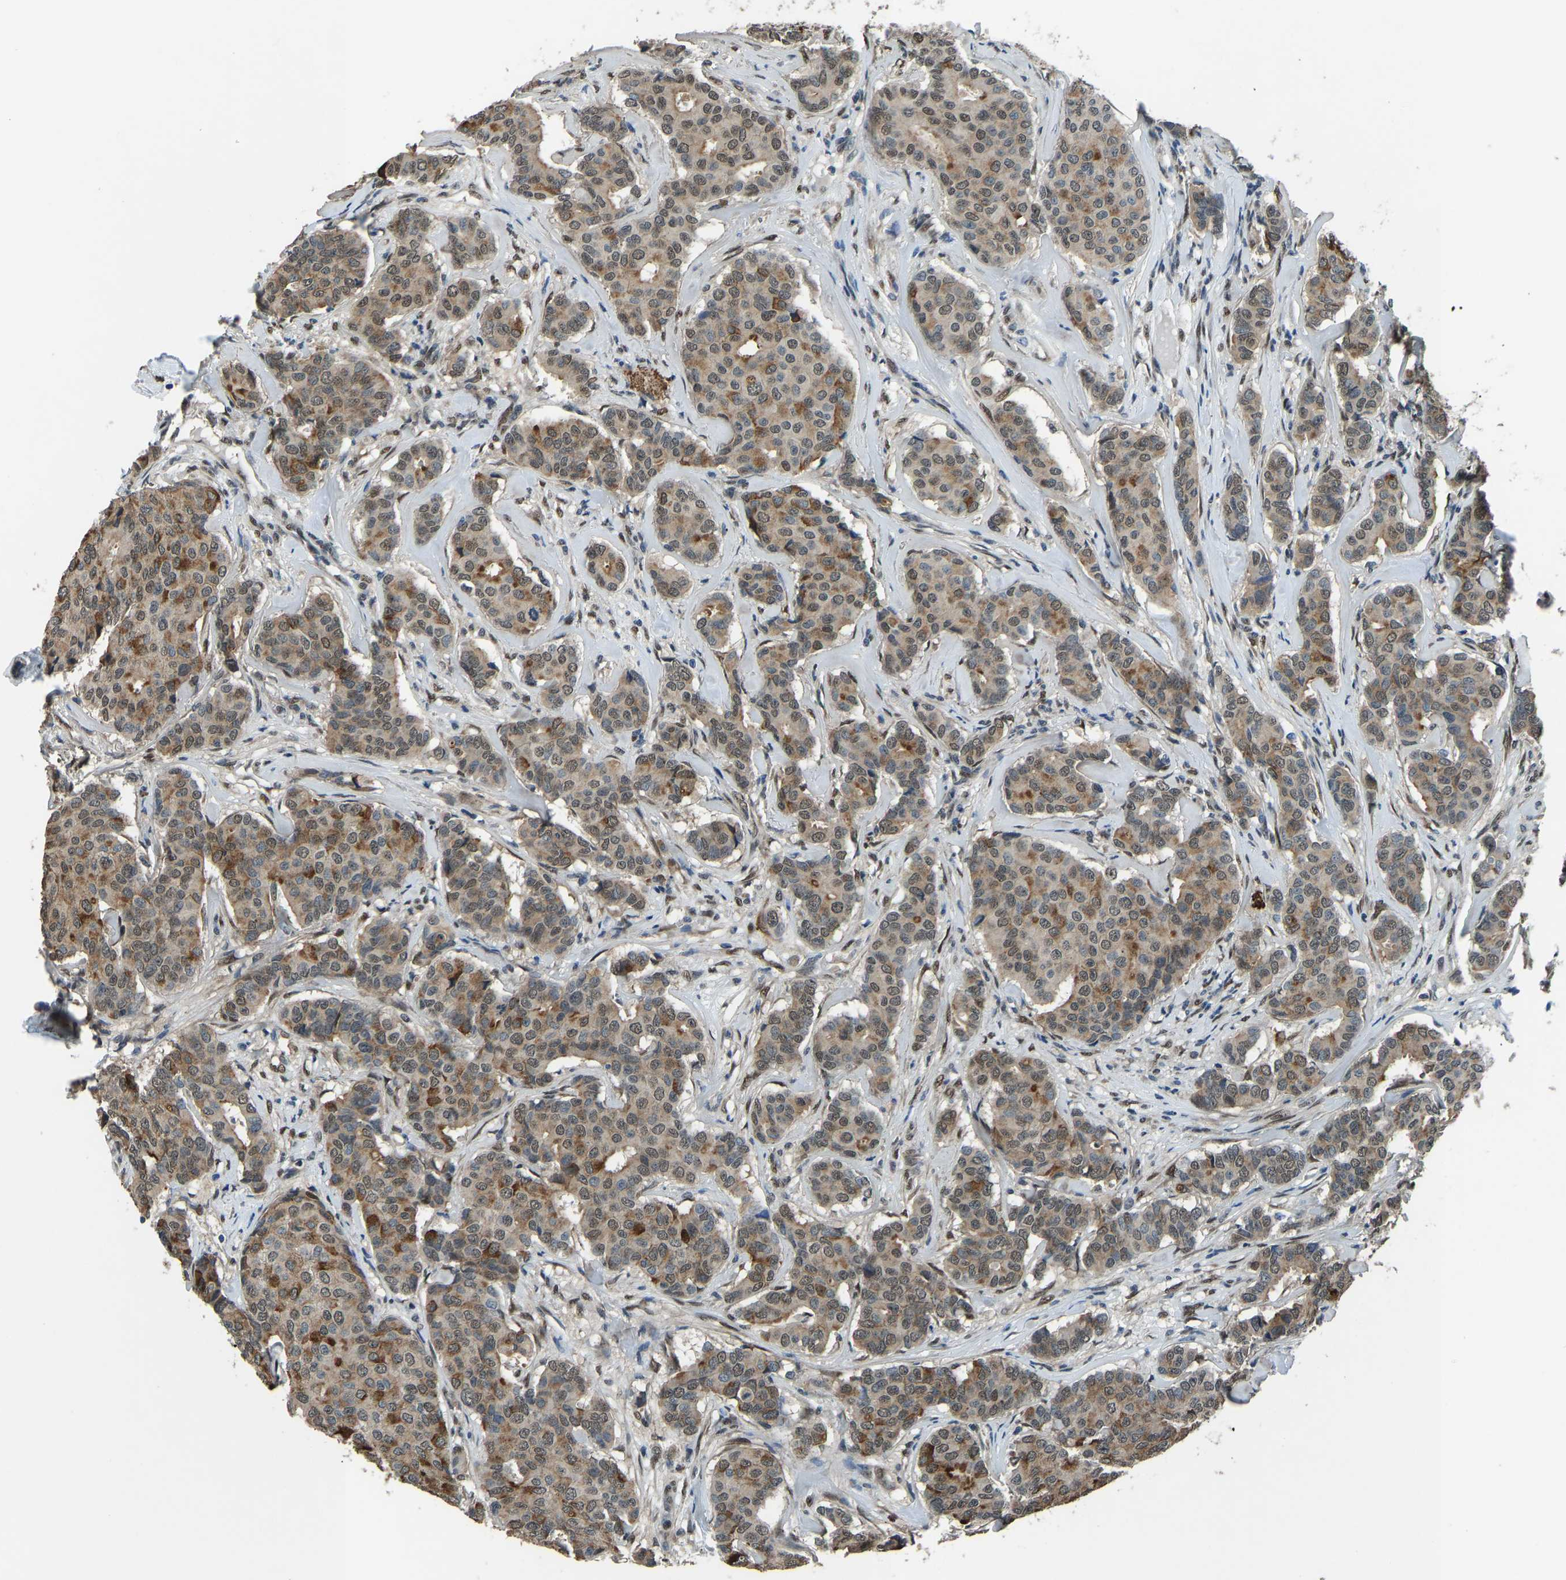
{"staining": {"intensity": "moderate", "quantity": ">75%", "location": "cytoplasmic/membranous,nuclear"}, "tissue": "breast cancer", "cell_type": "Tumor cells", "image_type": "cancer", "snomed": [{"axis": "morphology", "description": "Duct carcinoma"}, {"axis": "topography", "description": "Breast"}], "caption": "Human breast cancer stained for a protein (brown) shows moderate cytoplasmic/membranous and nuclear positive positivity in approximately >75% of tumor cells.", "gene": "FOS", "patient": {"sex": "female", "age": 75}}